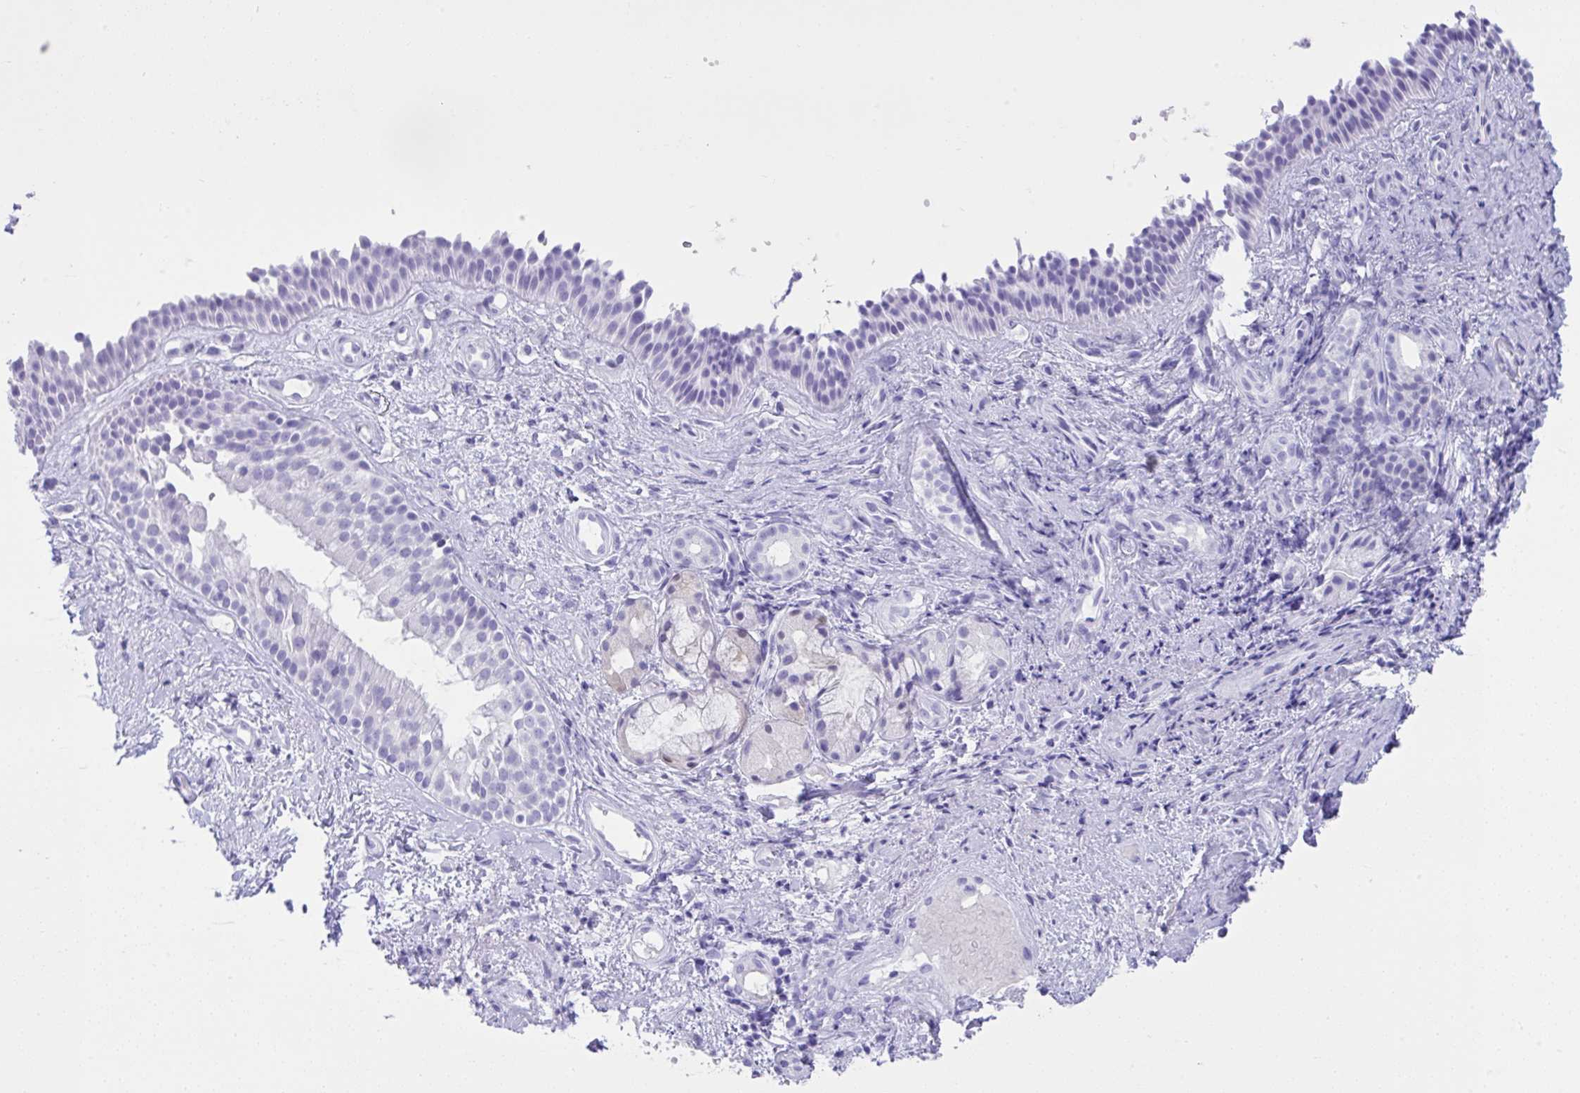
{"staining": {"intensity": "negative", "quantity": "none", "location": "none"}, "tissue": "nasopharynx", "cell_type": "Respiratory epithelial cells", "image_type": "normal", "snomed": [{"axis": "morphology", "description": "Normal tissue, NOS"}, {"axis": "morphology", "description": "Inflammation, NOS"}, {"axis": "topography", "description": "Nasopharynx"}], "caption": "Protein analysis of benign nasopharynx demonstrates no significant positivity in respiratory epithelial cells.", "gene": "PSCA", "patient": {"sex": "male", "age": 54}}